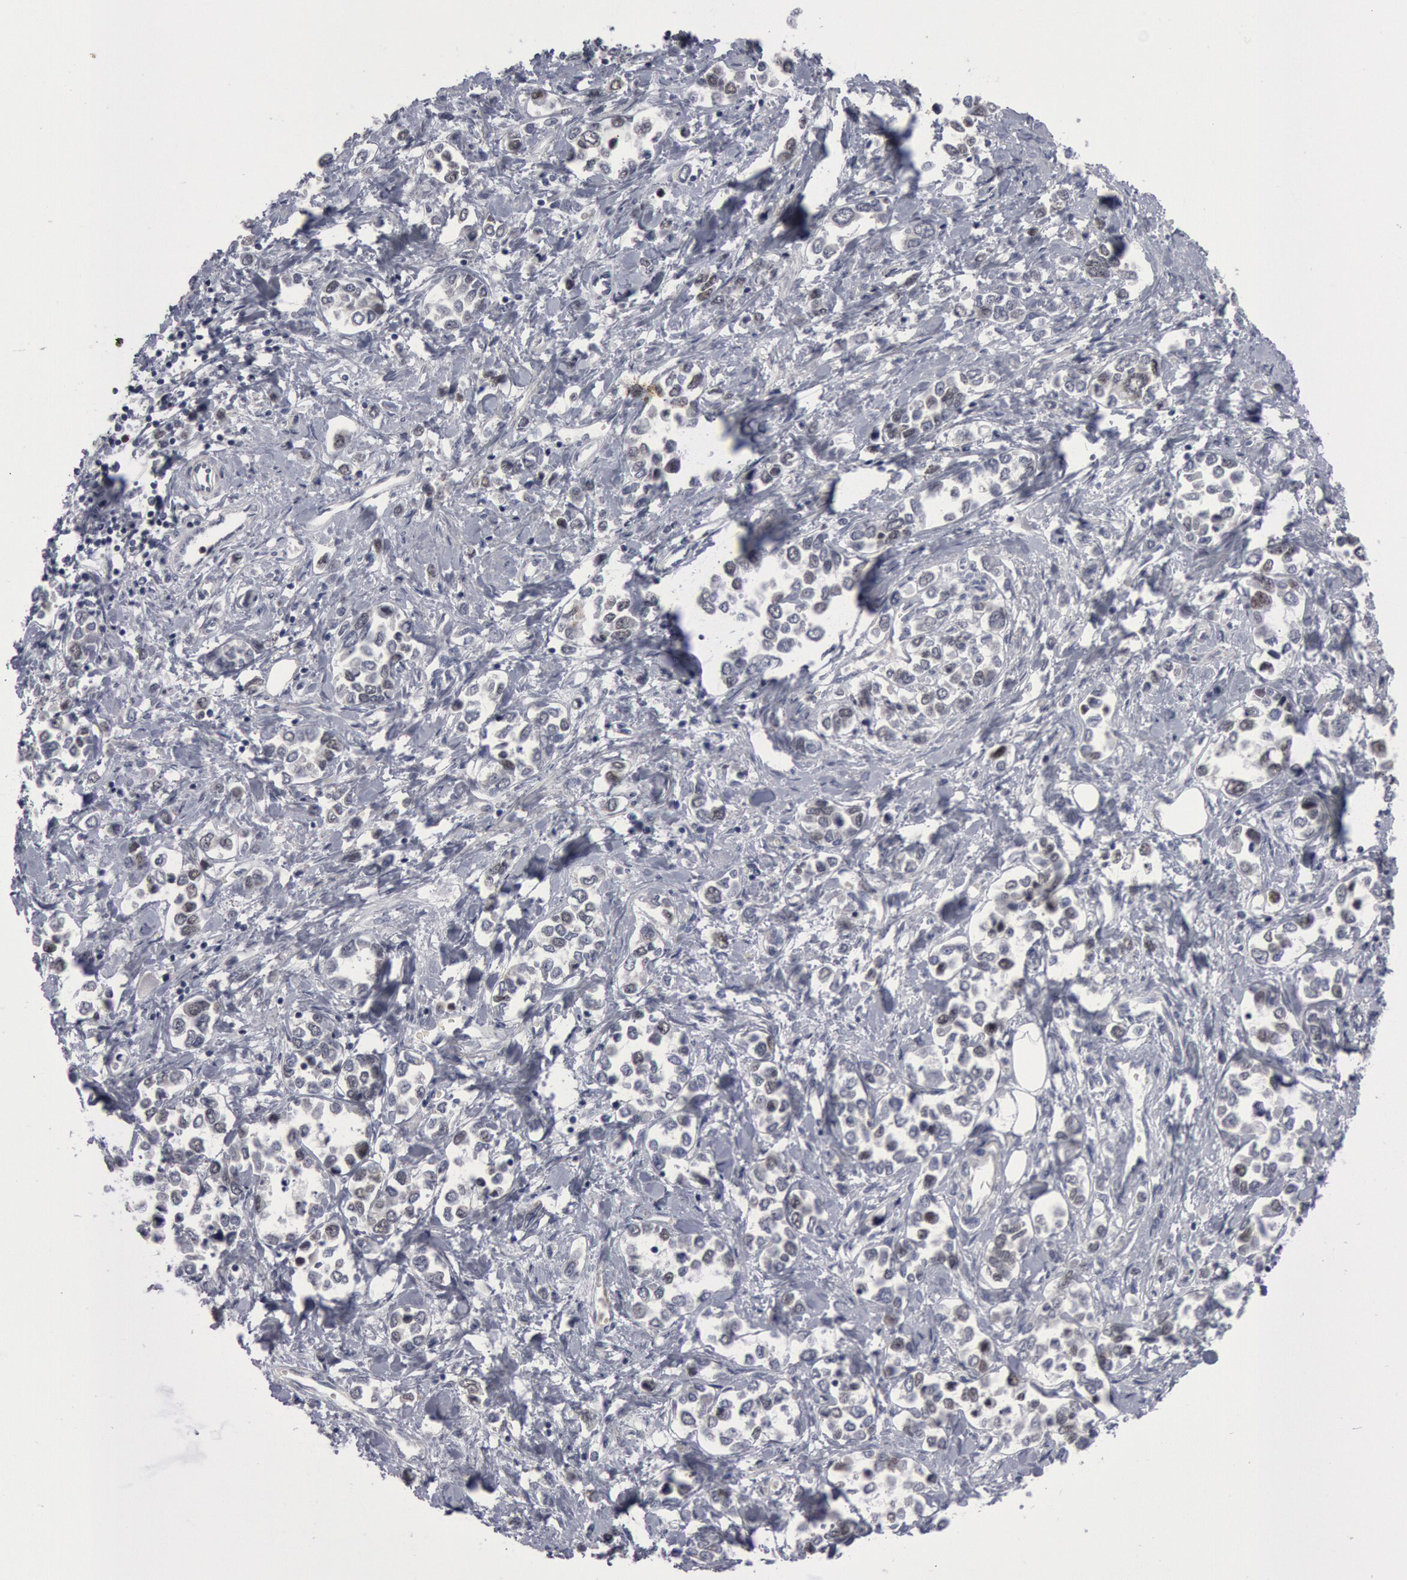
{"staining": {"intensity": "weak", "quantity": "<25%", "location": "nuclear"}, "tissue": "stomach cancer", "cell_type": "Tumor cells", "image_type": "cancer", "snomed": [{"axis": "morphology", "description": "Adenocarcinoma, NOS"}, {"axis": "topography", "description": "Stomach, upper"}], "caption": "The image reveals no significant expression in tumor cells of stomach cancer (adenocarcinoma).", "gene": "WDHD1", "patient": {"sex": "male", "age": 76}}